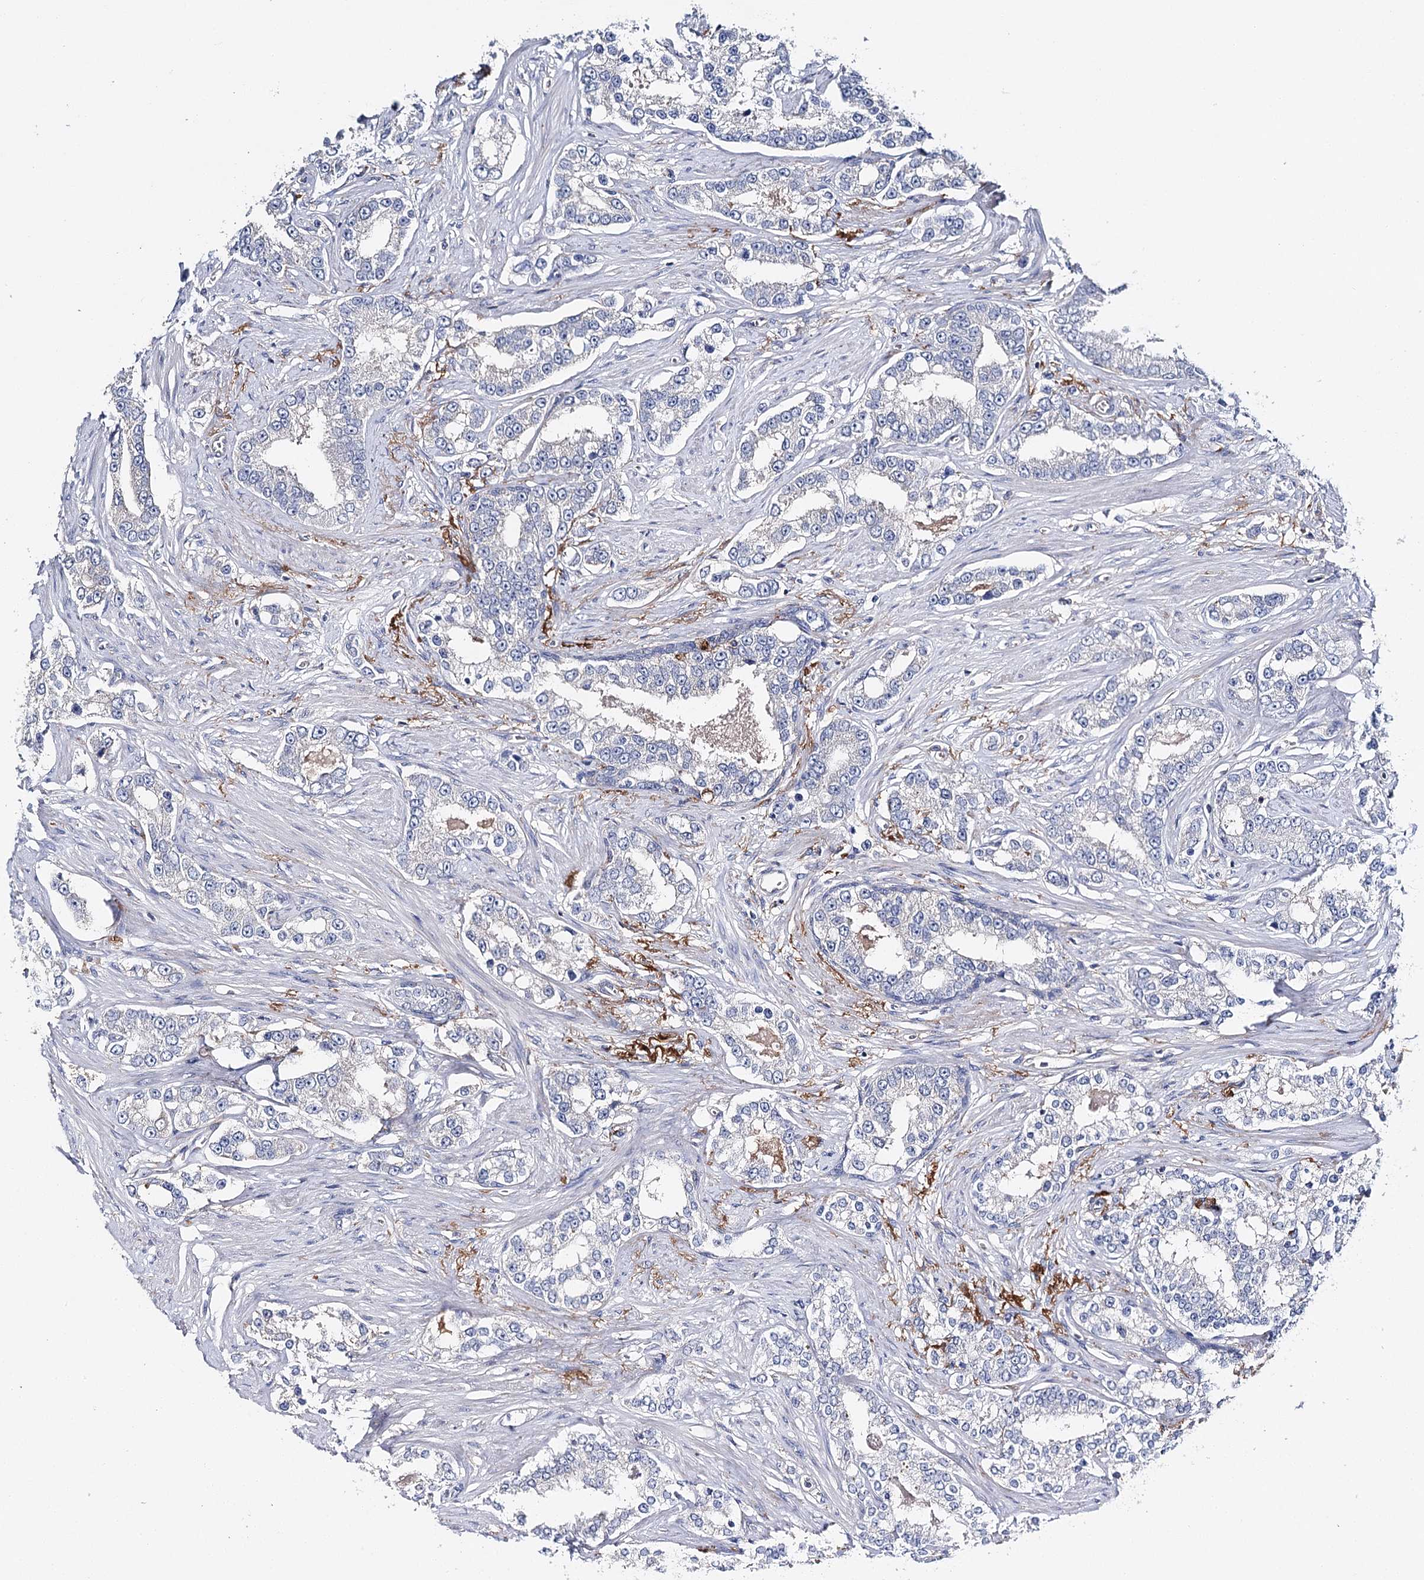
{"staining": {"intensity": "negative", "quantity": "none", "location": "none"}, "tissue": "prostate cancer", "cell_type": "Tumor cells", "image_type": "cancer", "snomed": [{"axis": "morphology", "description": "Normal tissue, NOS"}, {"axis": "morphology", "description": "Adenocarcinoma, High grade"}, {"axis": "topography", "description": "Prostate"}], "caption": "High power microscopy photomicrograph of an IHC image of prostate cancer, revealing no significant positivity in tumor cells.", "gene": "EPYC", "patient": {"sex": "male", "age": 83}}